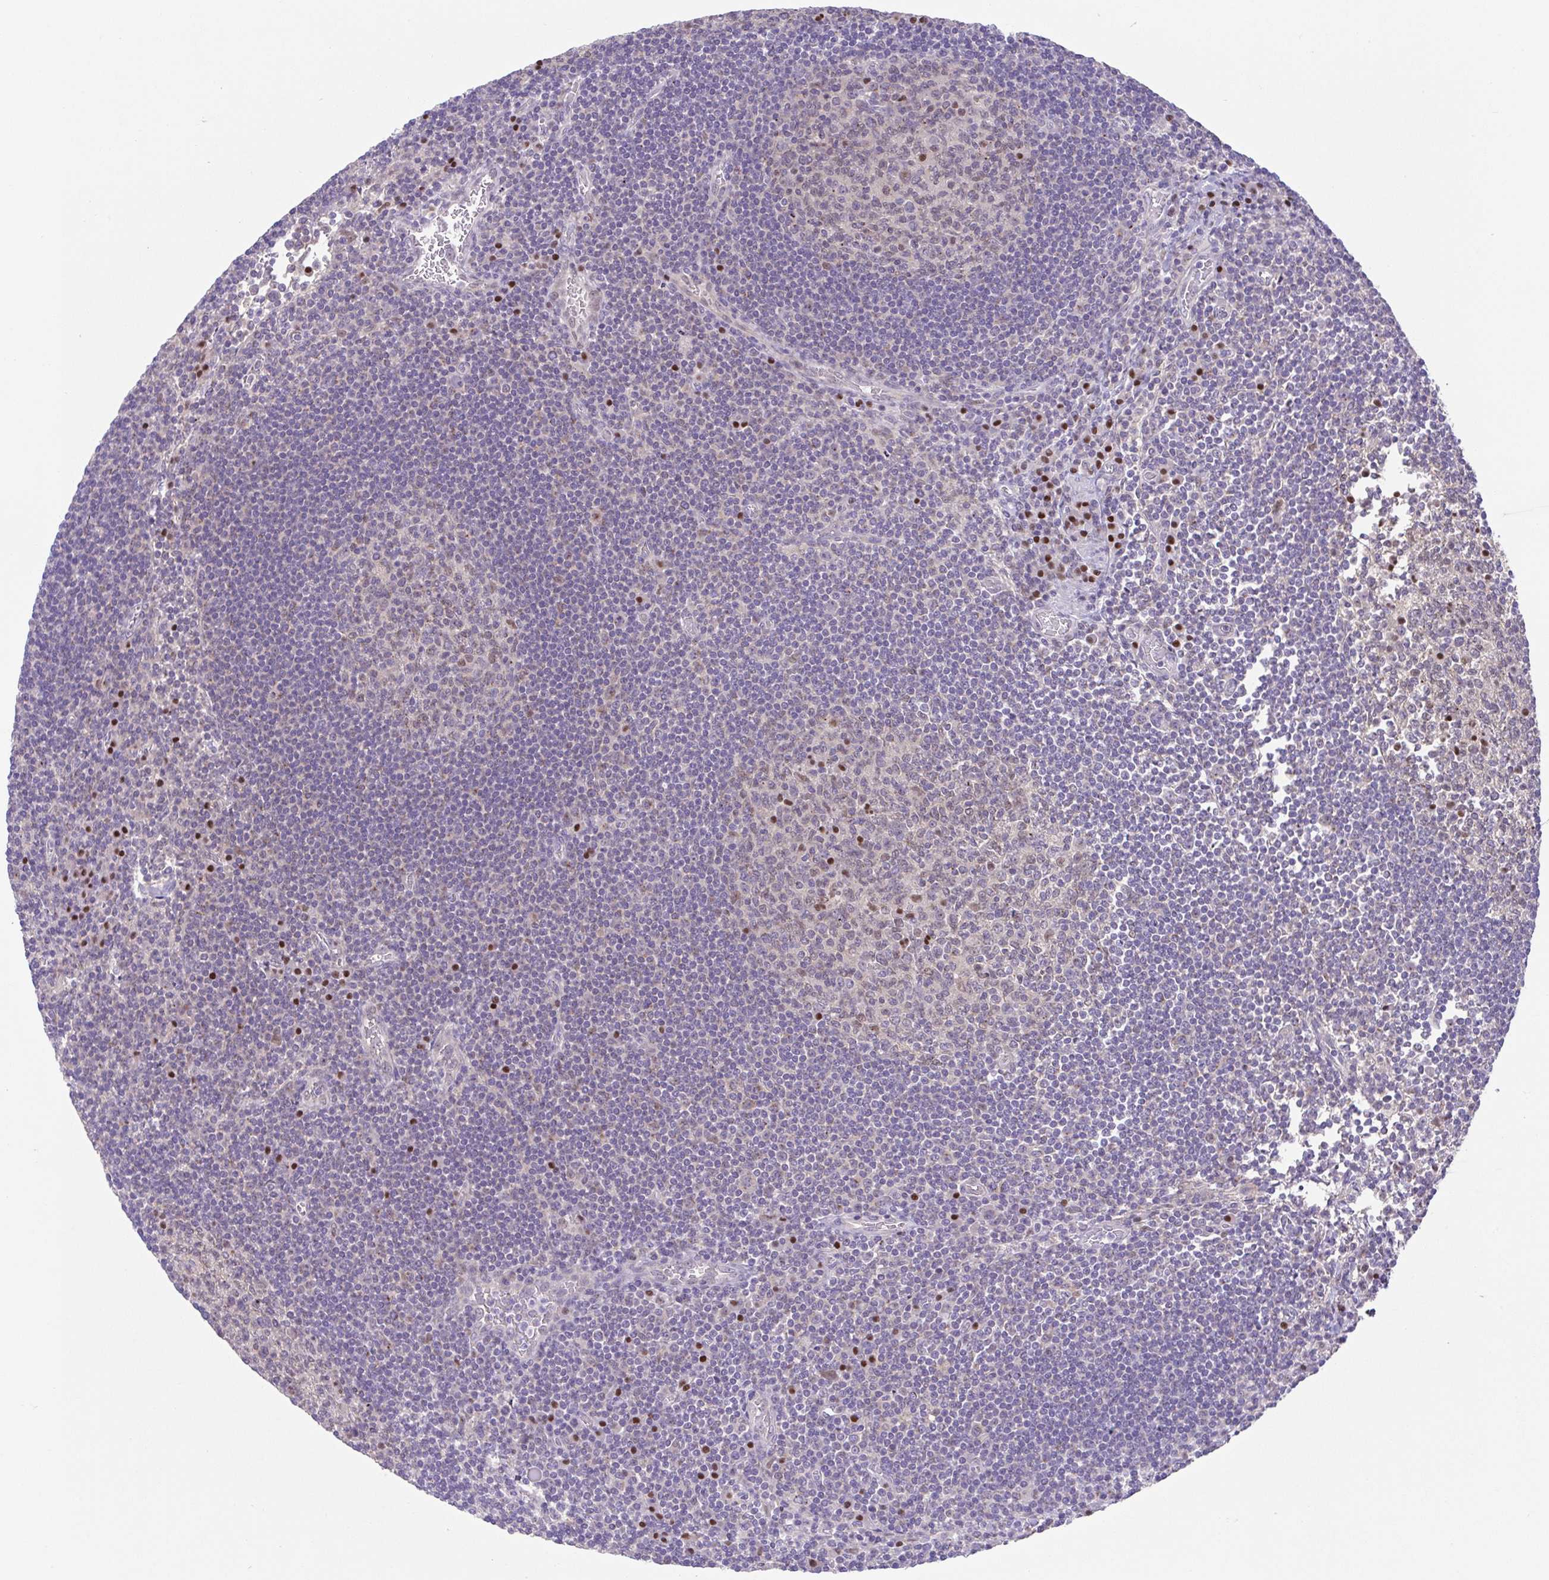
{"staining": {"intensity": "moderate", "quantity": "<25%", "location": "nuclear"}, "tissue": "lymph node", "cell_type": "Germinal center cells", "image_type": "normal", "snomed": [{"axis": "morphology", "description": "Normal tissue, NOS"}, {"axis": "topography", "description": "Lymph node"}], "caption": "Moderate nuclear staining is present in approximately <25% of germinal center cells in normal lymph node.", "gene": "UBE2Q1", "patient": {"sex": "male", "age": 67}}